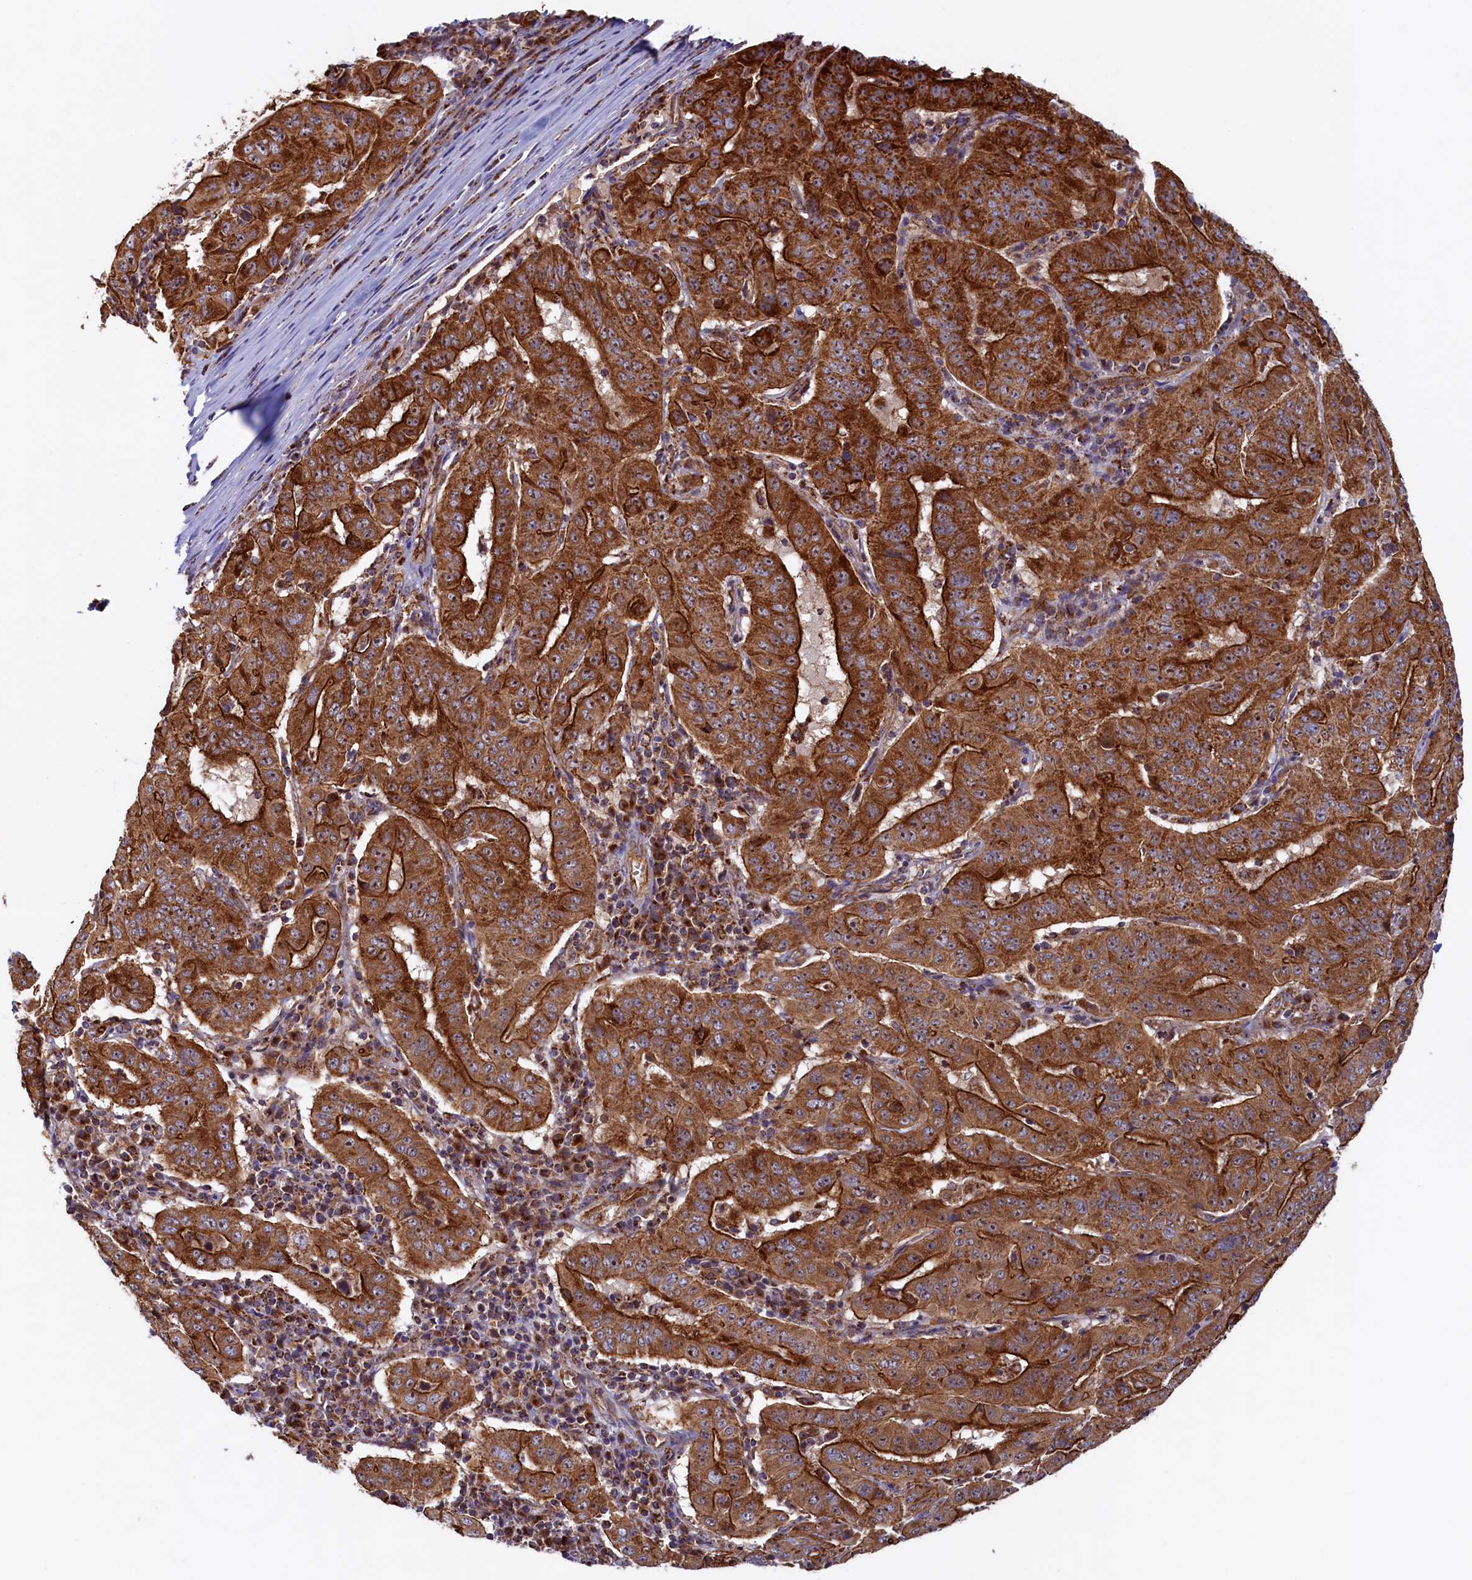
{"staining": {"intensity": "strong", "quantity": ">75%", "location": "cytoplasmic/membranous"}, "tissue": "pancreatic cancer", "cell_type": "Tumor cells", "image_type": "cancer", "snomed": [{"axis": "morphology", "description": "Adenocarcinoma, NOS"}, {"axis": "topography", "description": "Pancreas"}], "caption": "Immunohistochemistry of human pancreatic adenocarcinoma demonstrates high levels of strong cytoplasmic/membranous positivity in about >75% of tumor cells.", "gene": "UBE3B", "patient": {"sex": "male", "age": 63}}